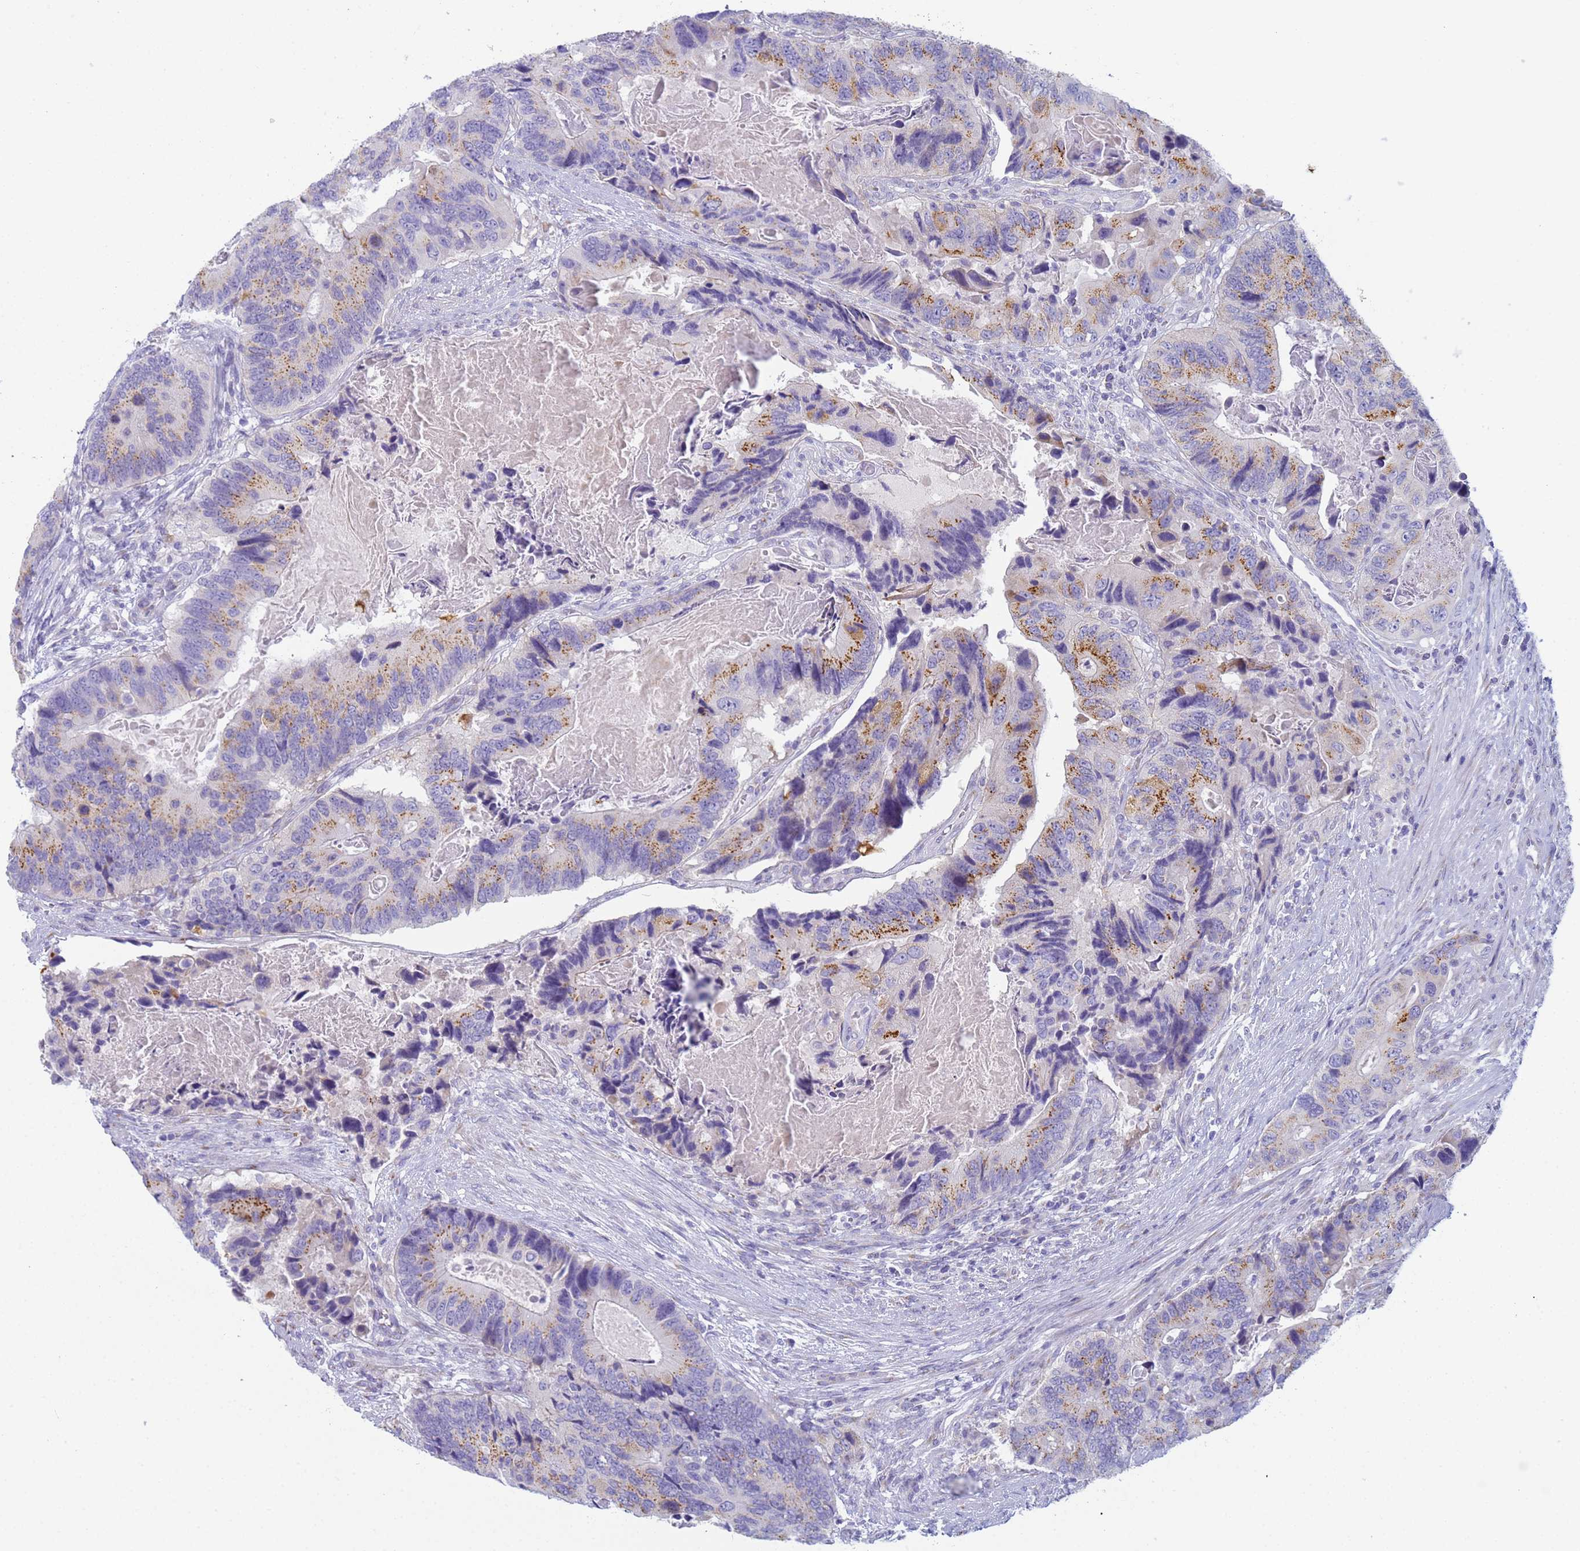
{"staining": {"intensity": "moderate", "quantity": "25%-75%", "location": "cytoplasmic/membranous"}, "tissue": "colorectal cancer", "cell_type": "Tumor cells", "image_type": "cancer", "snomed": [{"axis": "morphology", "description": "Adenocarcinoma, NOS"}, {"axis": "topography", "description": "Colon"}], "caption": "Adenocarcinoma (colorectal) stained with a brown dye reveals moderate cytoplasmic/membranous positive staining in about 25%-75% of tumor cells.", "gene": "CR1", "patient": {"sex": "male", "age": 84}}